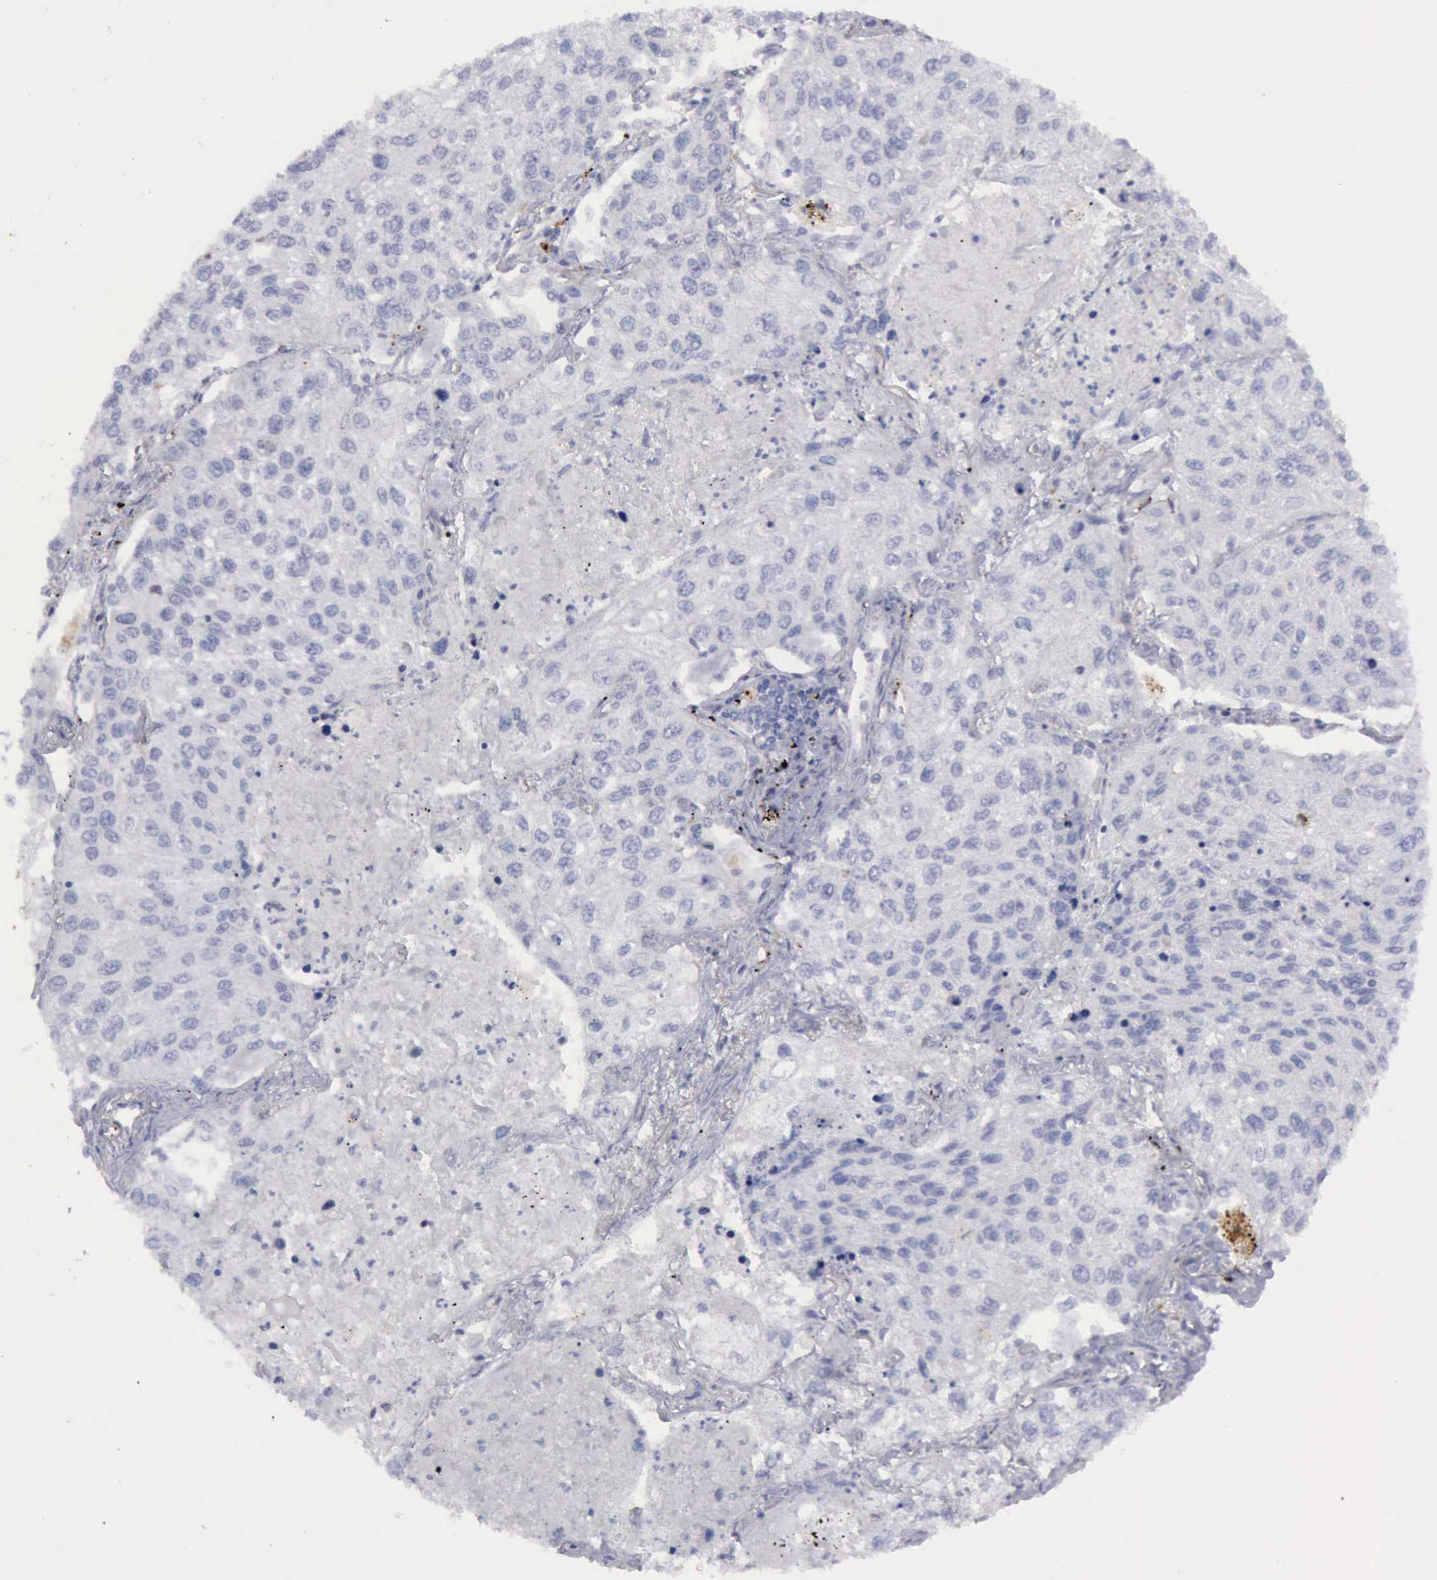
{"staining": {"intensity": "negative", "quantity": "none", "location": "none"}, "tissue": "lung cancer", "cell_type": "Tumor cells", "image_type": "cancer", "snomed": [{"axis": "morphology", "description": "Squamous cell carcinoma, NOS"}, {"axis": "topography", "description": "Lung"}], "caption": "DAB immunohistochemical staining of lung cancer exhibits no significant positivity in tumor cells. (Stains: DAB (3,3'-diaminobenzidine) immunohistochemistry (IHC) with hematoxylin counter stain, Microscopy: brightfield microscopy at high magnification).", "gene": "CTSS", "patient": {"sex": "male", "age": 75}}